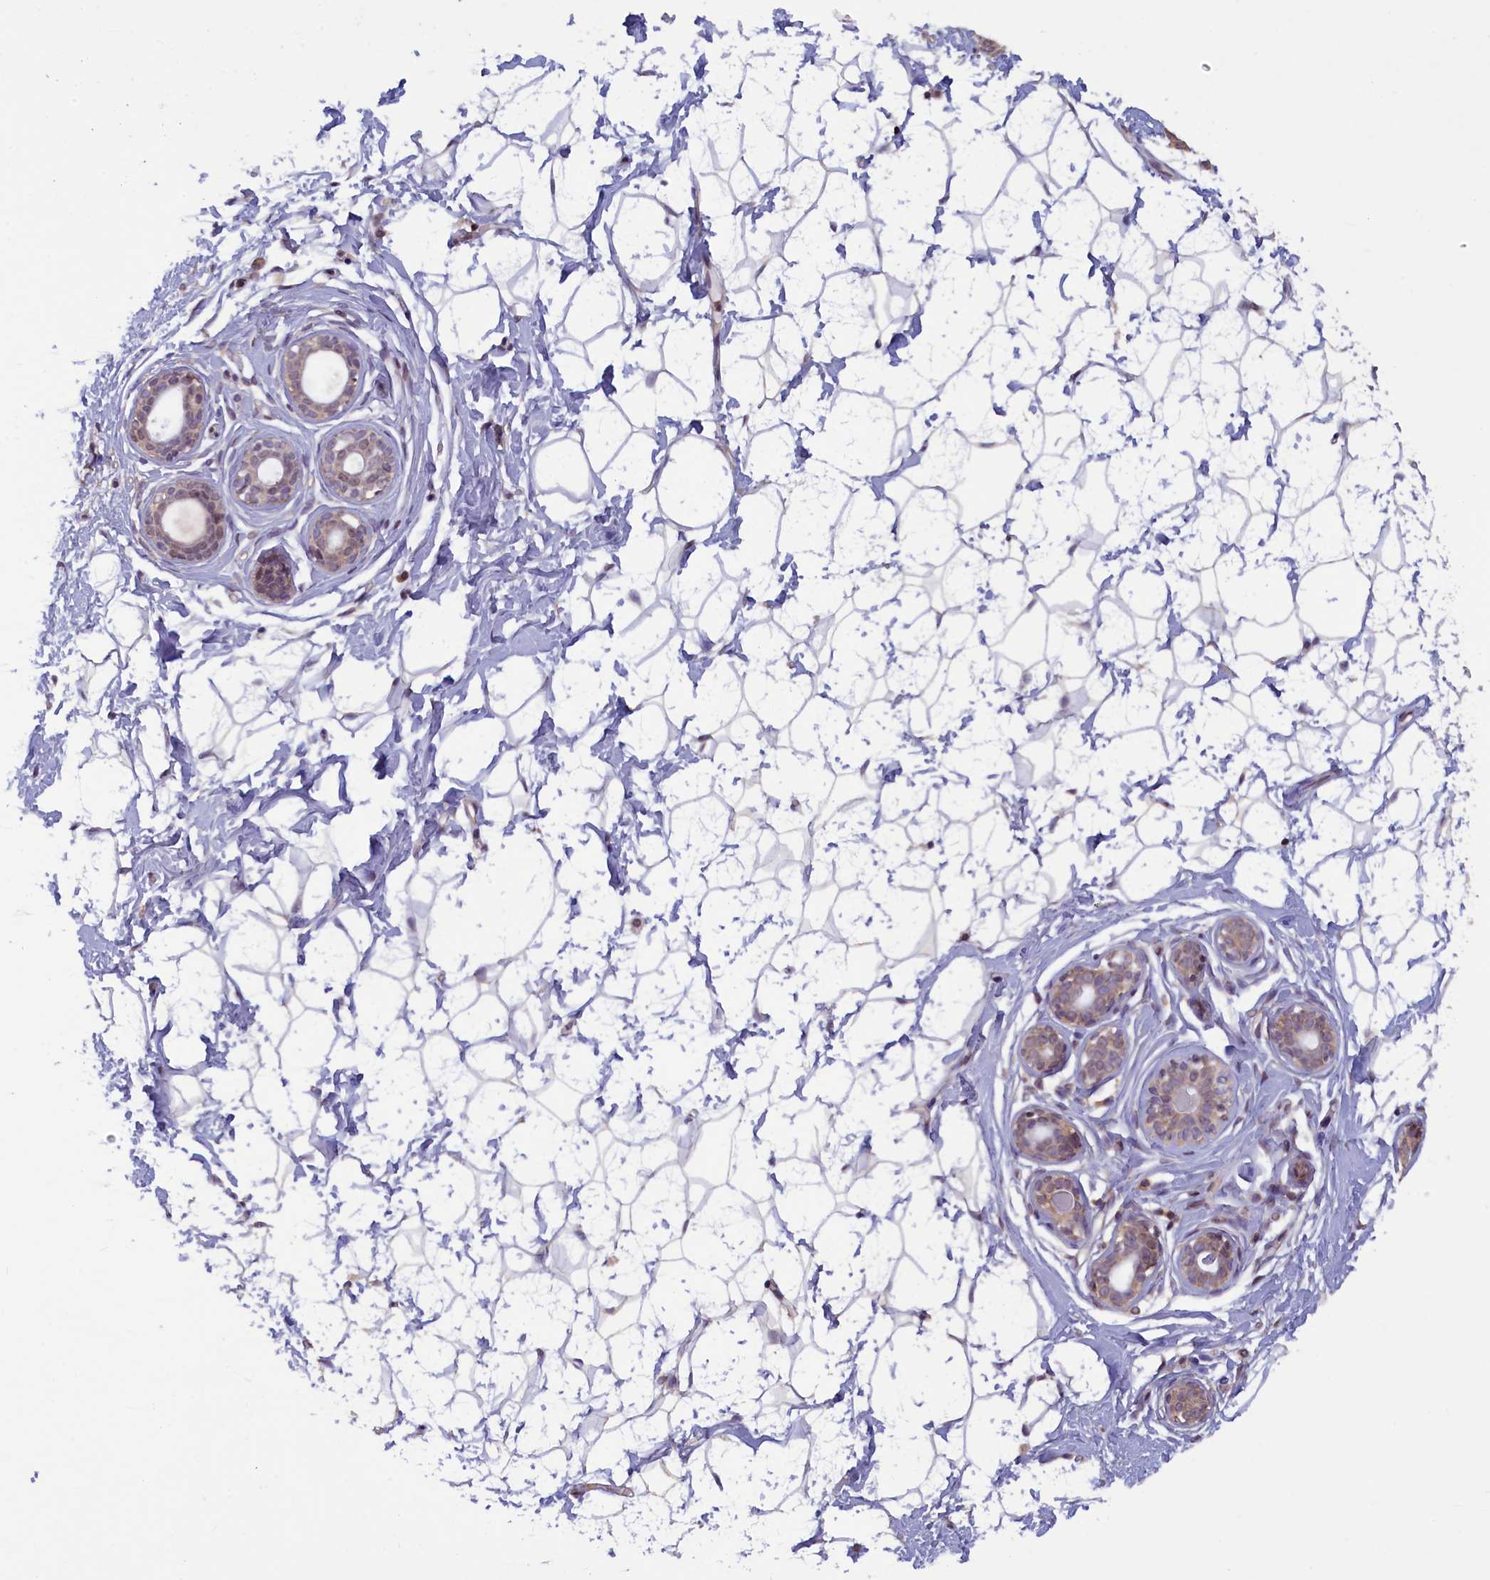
{"staining": {"intensity": "negative", "quantity": "none", "location": "none"}, "tissue": "breast", "cell_type": "Adipocytes", "image_type": "normal", "snomed": [{"axis": "morphology", "description": "Normal tissue, NOS"}, {"axis": "morphology", "description": "Adenoma, NOS"}, {"axis": "topography", "description": "Breast"}], "caption": "A high-resolution photomicrograph shows immunohistochemistry (IHC) staining of unremarkable breast, which displays no significant expression in adipocytes. The staining was performed using DAB (3,3'-diaminobenzidine) to visualize the protein expression in brown, while the nuclei were stained in blue with hematoxylin (Magnification: 20x).", "gene": "NUBP1", "patient": {"sex": "female", "age": 23}}